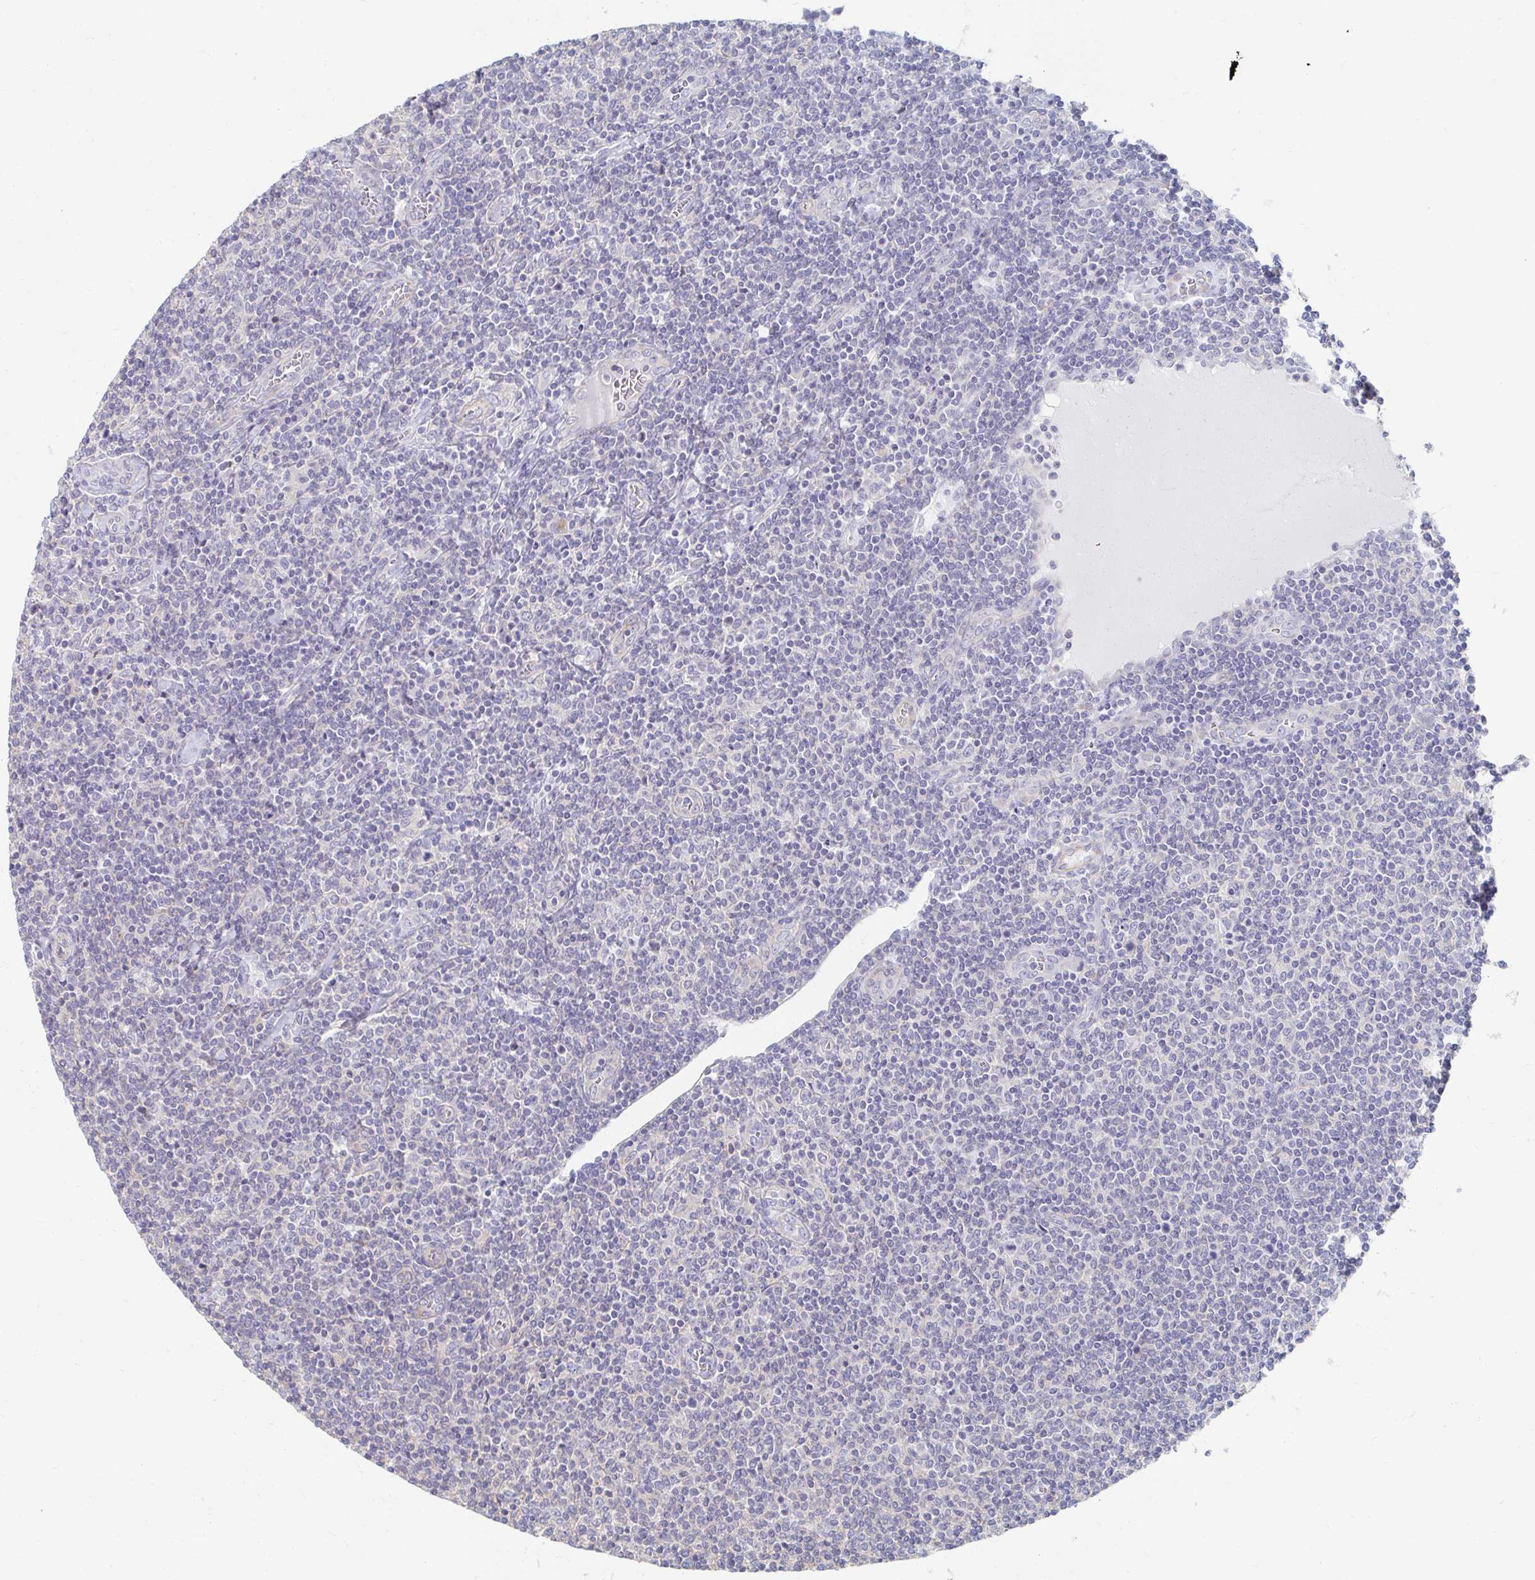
{"staining": {"intensity": "negative", "quantity": "none", "location": "none"}, "tissue": "lymphoma", "cell_type": "Tumor cells", "image_type": "cancer", "snomed": [{"axis": "morphology", "description": "Malignant lymphoma, non-Hodgkin's type, Low grade"}, {"axis": "topography", "description": "Lymph node"}], "caption": "The IHC histopathology image has no significant positivity in tumor cells of lymphoma tissue. (Stains: DAB (3,3'-diaminobenzidine) immunohistochemistry with hematoxylin counter stain, Microscopy: brightfield microscopy at high magnification).", "gene": "MYLK2", "patient": {"sex": "male", "age": 52}}